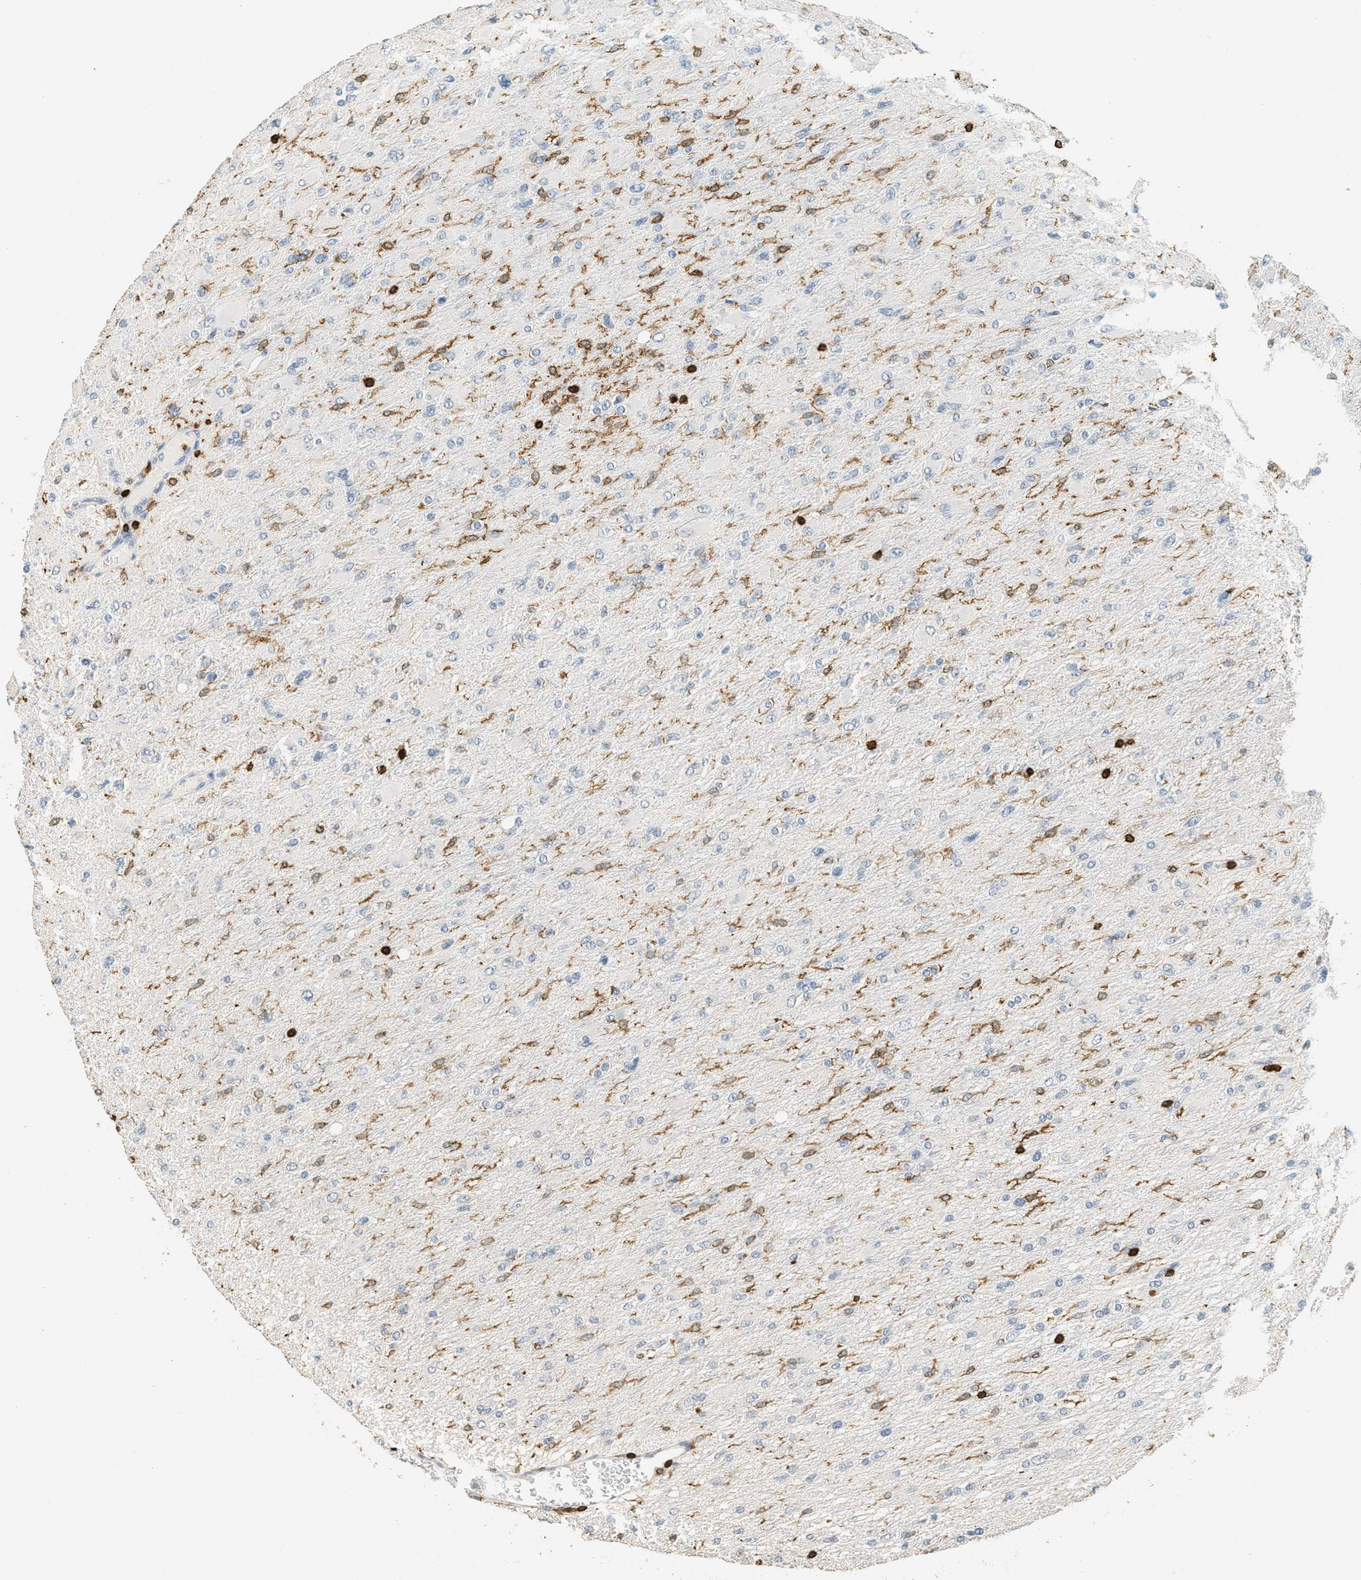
{"staining": {"intensity": "moderate", "quantity": "<25%", "location": "cytoplasmic/membranous"}, "tissue": "glioma", "cell_type": "Tumor cells", "image_type": "cancer", "snomed": [{"axis": "morphology", "description": "Glioma, malignant, High grade"}, {"axis": "topography", "description": "Cerebral cortex"}], "caption": "Glioma was stained to show a protein in brown. There is low levels of moderate cytoplasmic/membranous positivity in approximately <25% of tumor cells. The protein is stained brown, and the nuclei are stained in blue (DAB (3,3'-diaminobenzidine) IHC with brightfield microscopy, high magnification).", "gene": "LSP1", "patient": {"sex": "female", "age": 36}}